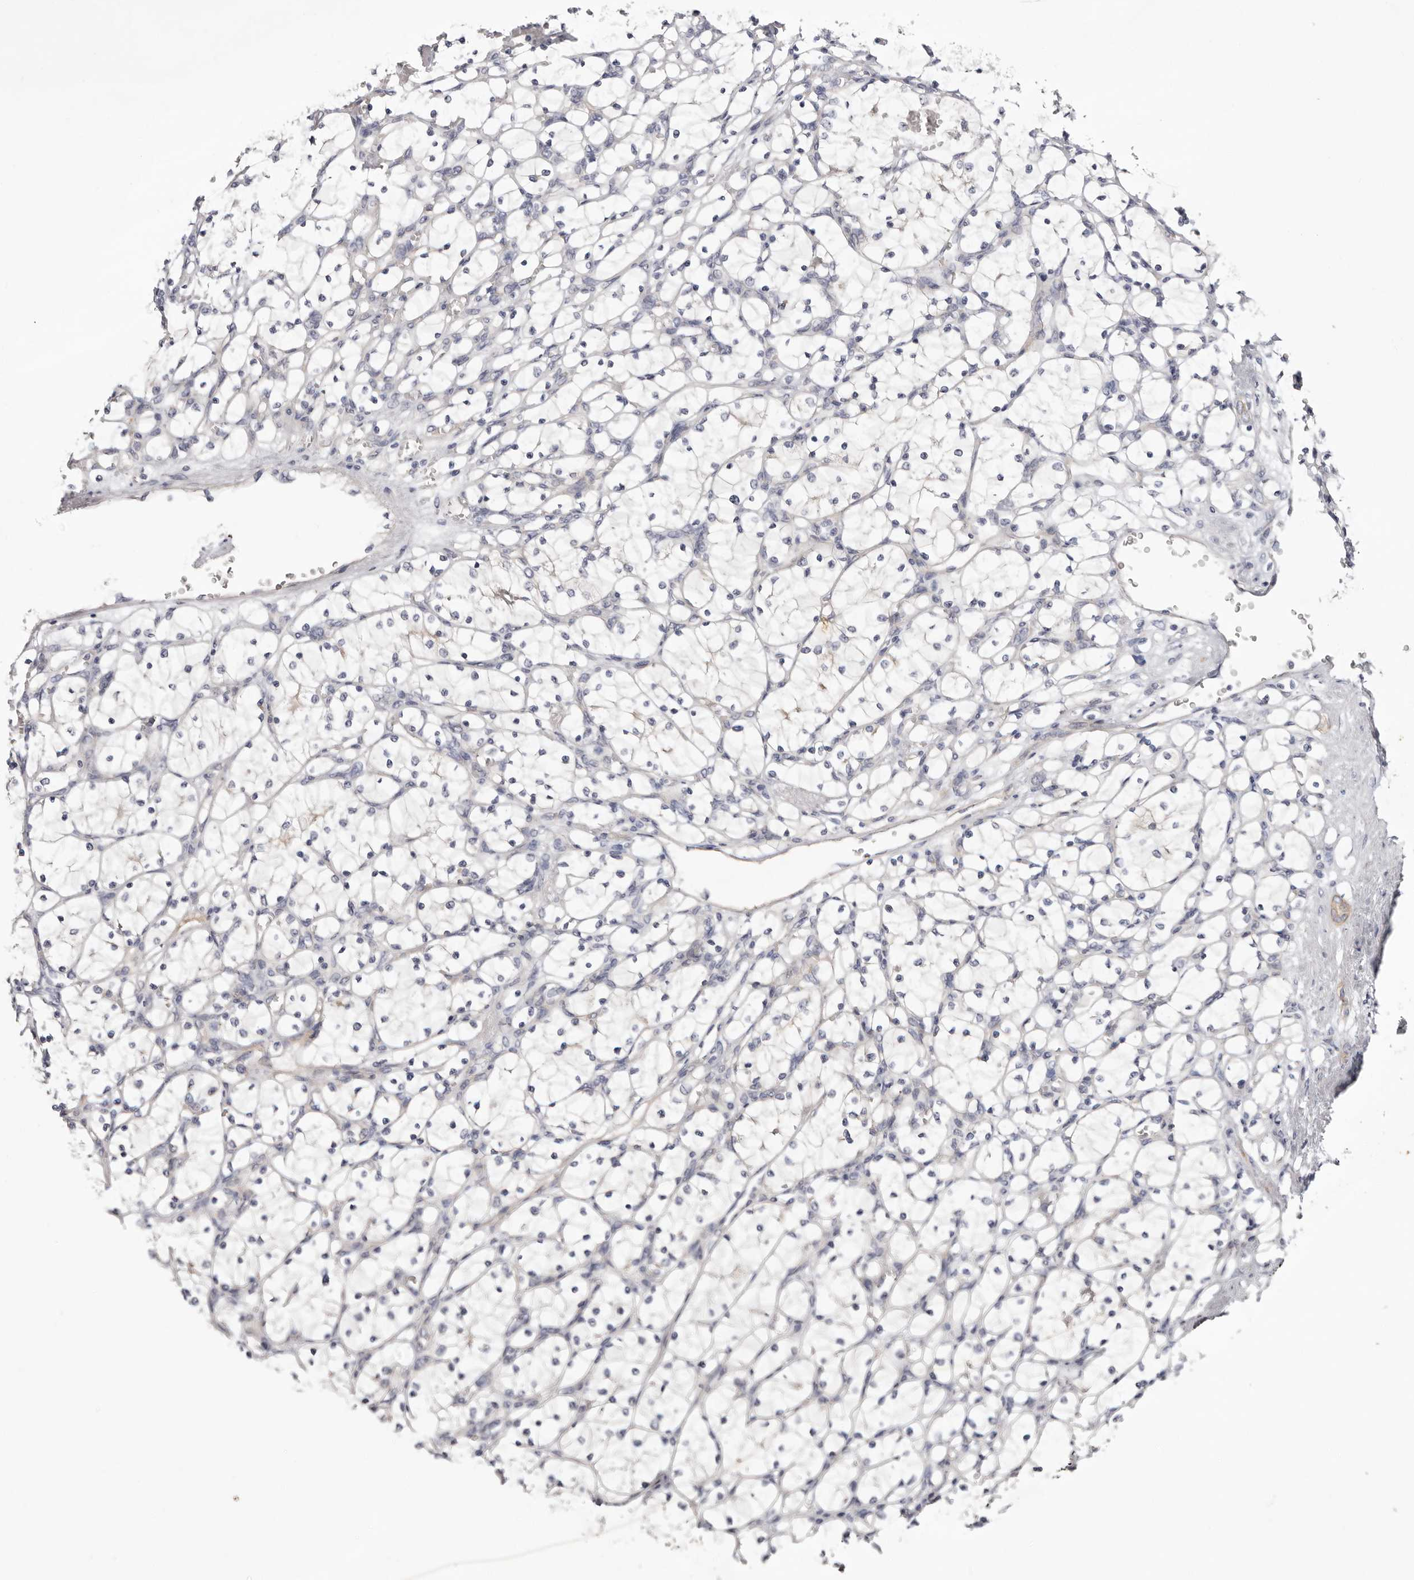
{"staining": {"intensity": "negative", "quantity": "none", "location": "none"}, "tissue": "renal cancer", "cell_type": "Tumor cells", "image_type": "cancer", "snomed": [{"axis": "morphology", "description": "Adenocarcinoma, NOS"}, {"axis": "topography", "description": "Kidney"}], "caption": "Renal adenocarcinoma stained for a protein using immunohistochemistry shows no positivity tumor cells.", "gene": "STK16", "patient": {"sex": "female", "age": 69}}